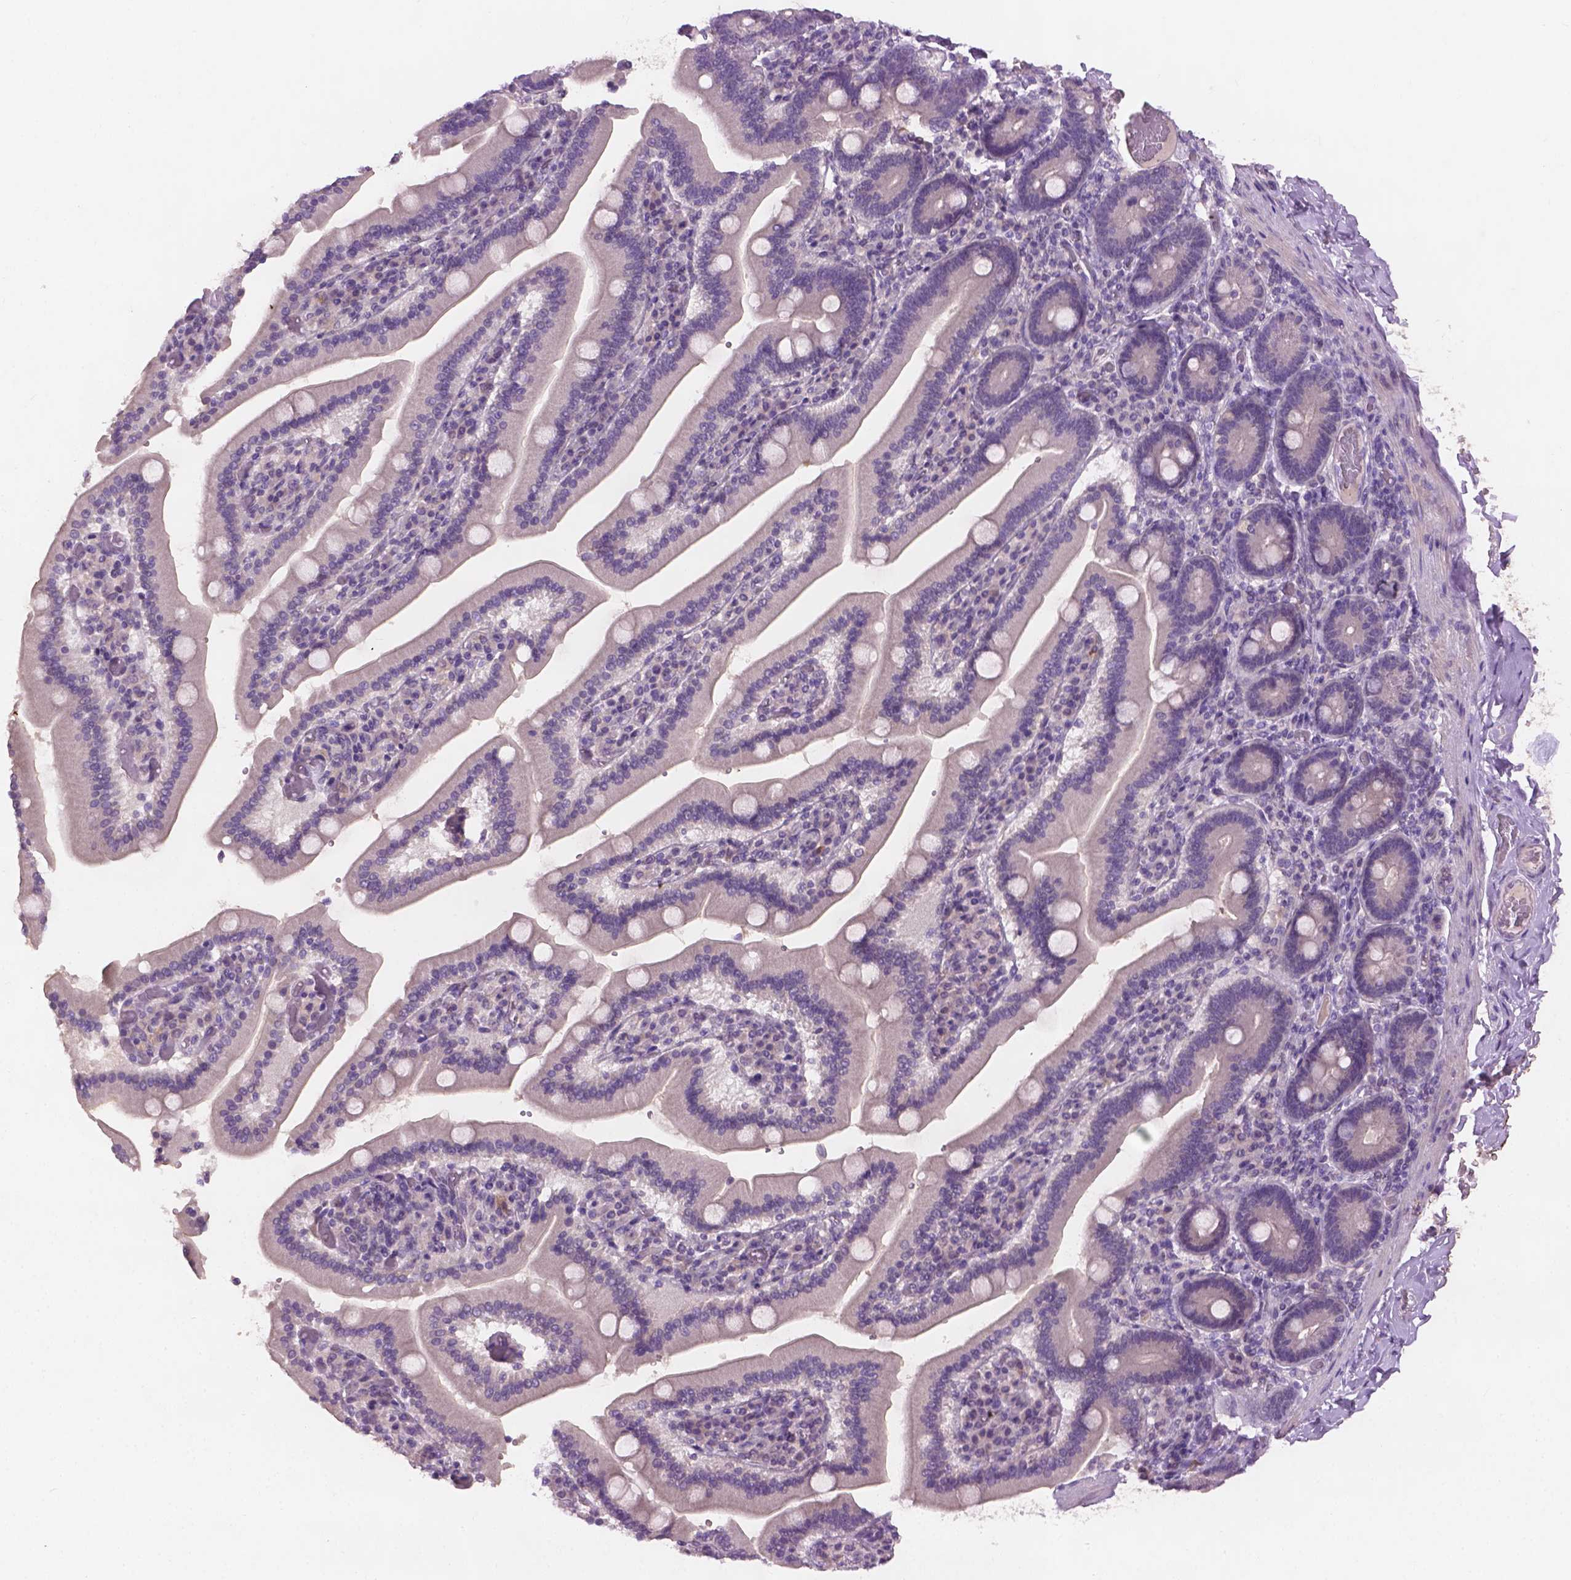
{"staining": {"intensity": "negative", "quantity": "none", "location": "none"}, "tissue": "duodenum", "cell_type": "Glandular cells", "image_type": "normal", "snomed": [{"axis": "morphology", "description": "Normal tissue, NOS"}, {"axis": "topography", "description": "Duodenum"}], "caption": "This micrograph is of normal duodenum stained with immunohistochemistry to label a protein in brown with the nuclei are counter-stained blue. There is no staining in glandular cells. (DAB (3,3'-diaminobenzidine) IHC visualized using brightfield microscopy, high magnification).", "gene": "KRT17", "patient": {"sex": "female", "age": 62}}